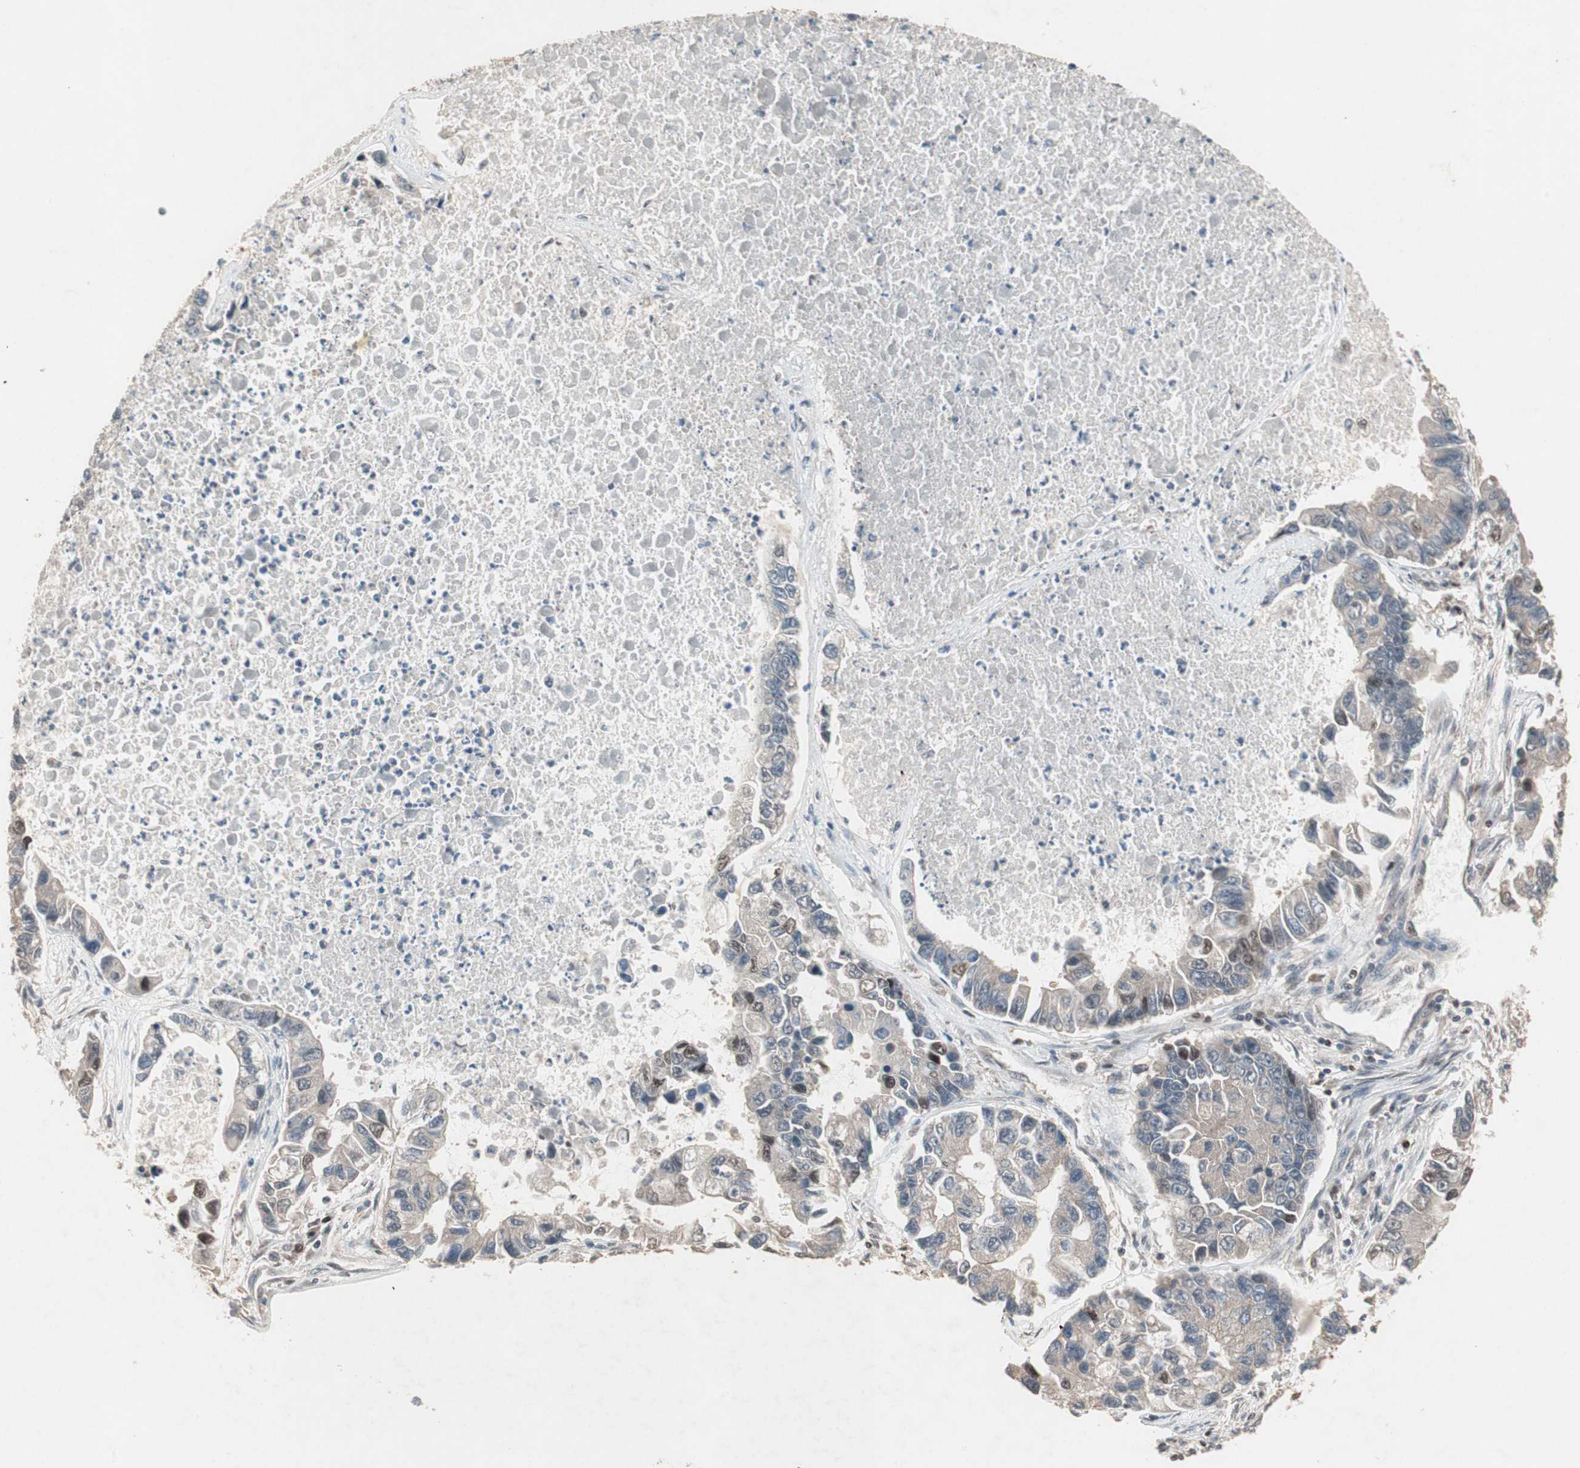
{"staining": {"intensity": "moderate", "quantity": "25%-75%", "location": "cytoplasmic/membranous,nuclear"}, "tissue": "lung cancer", "cell_type": "Tumor cells", "image_type": "cancer", "snomed": [{"axis": "morphology", "description": "Adenocarcinoma, NOS"}, {"axis": "topography", "description": "Lung"}], "caption": "Lung cancer (adenocarcinoma) stained with IHC displays moderate cytoplasmic/membranous and nuclear staining in about 25%-75% of tumor cells.", "gene": "GART", "patient": {"sex": "female", "age": 51}}